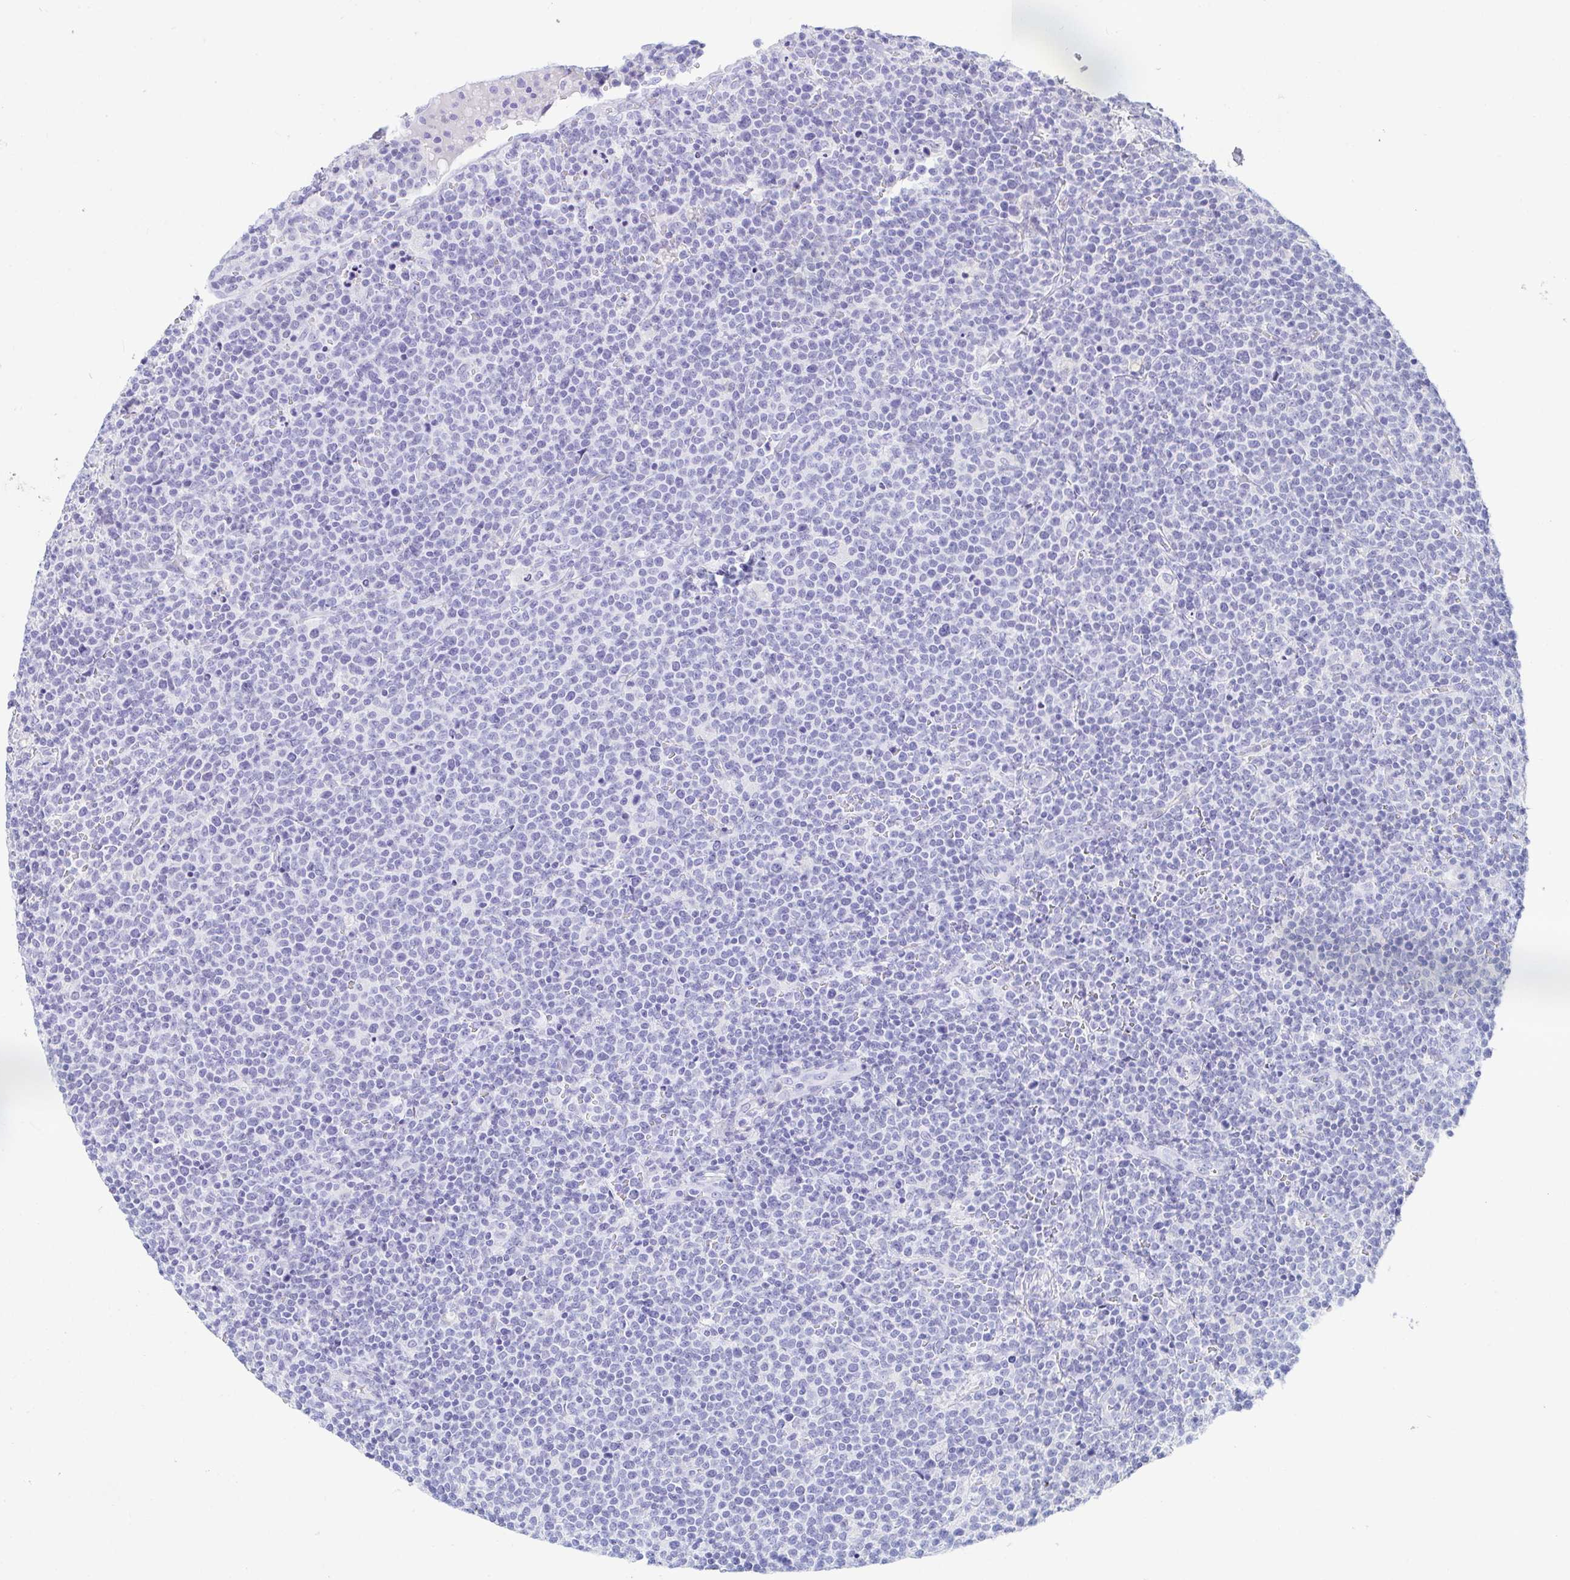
{"staining": {"intensity": "negative", "quantity": "none", "location": "none"}, "tissue": "lymphoma", "cell_type": "Tumor cells", "image_type": "cancer", "snomed": [{"axis": "morphology", "description": "Malignant lymphoma, non-Hodgkin's type, High grade"}, {"axis": "topography", "description": "Lymph node"}], "caption": "This is an IHC photomicrograph of lymphoma. There is no positivity in tumor cells.", "gene": "OR10K1", "patient": {"sex": "male", "age": 61}}